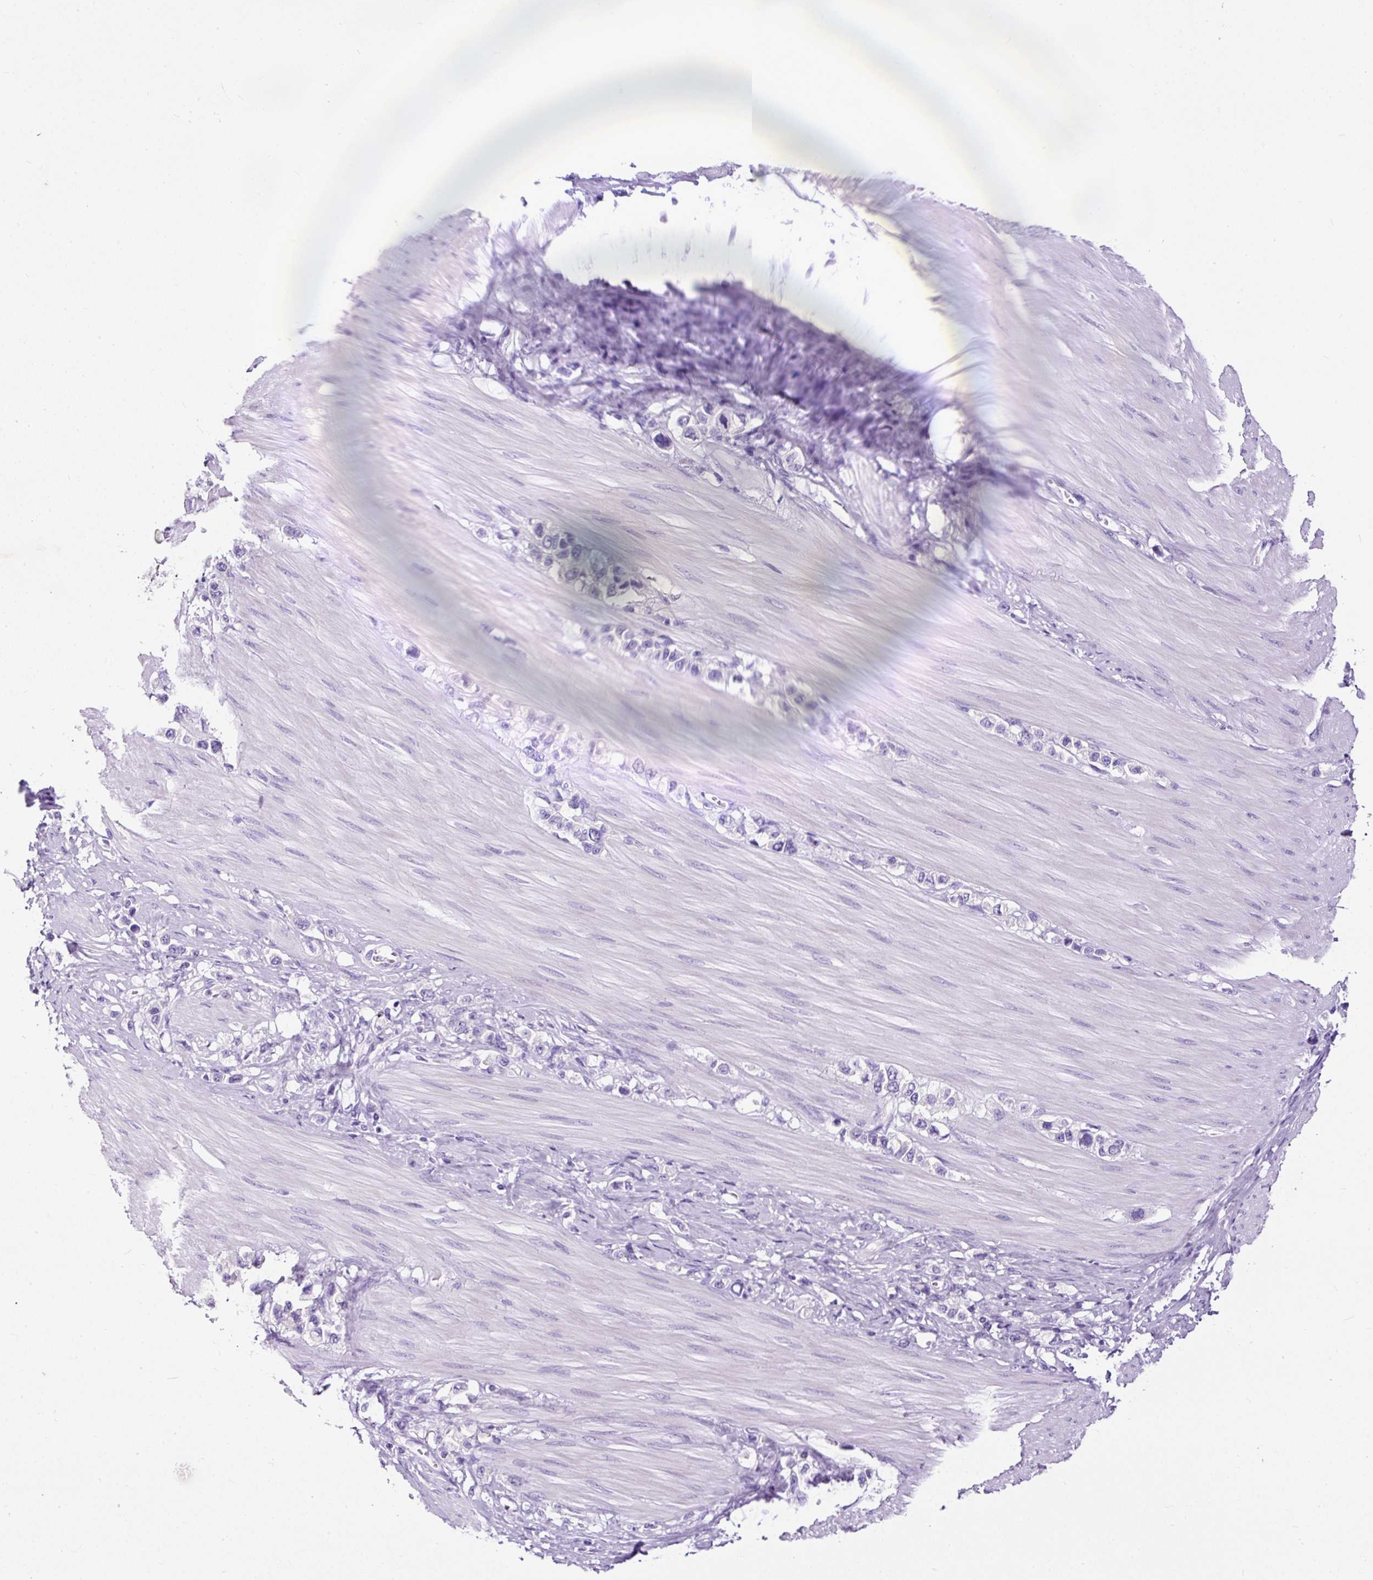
{"staining": {"intensity": "negative", "quantity": "none", "location": "none"}, "tissue": "stomach cancer", "cell_type": "Tumor cells", "image_type": "cancer", "snomed": [{"axis": "morphology", "description": "Adenocarcinoma, NOS"}, {"axis": "topography", "description": "Stomach"}], "caption": "Tumor cells are negative for protein expression in human stomach adenocarcinoma.", "gene": "STOX2", "patient": {"sex": "female", "age": 65}}